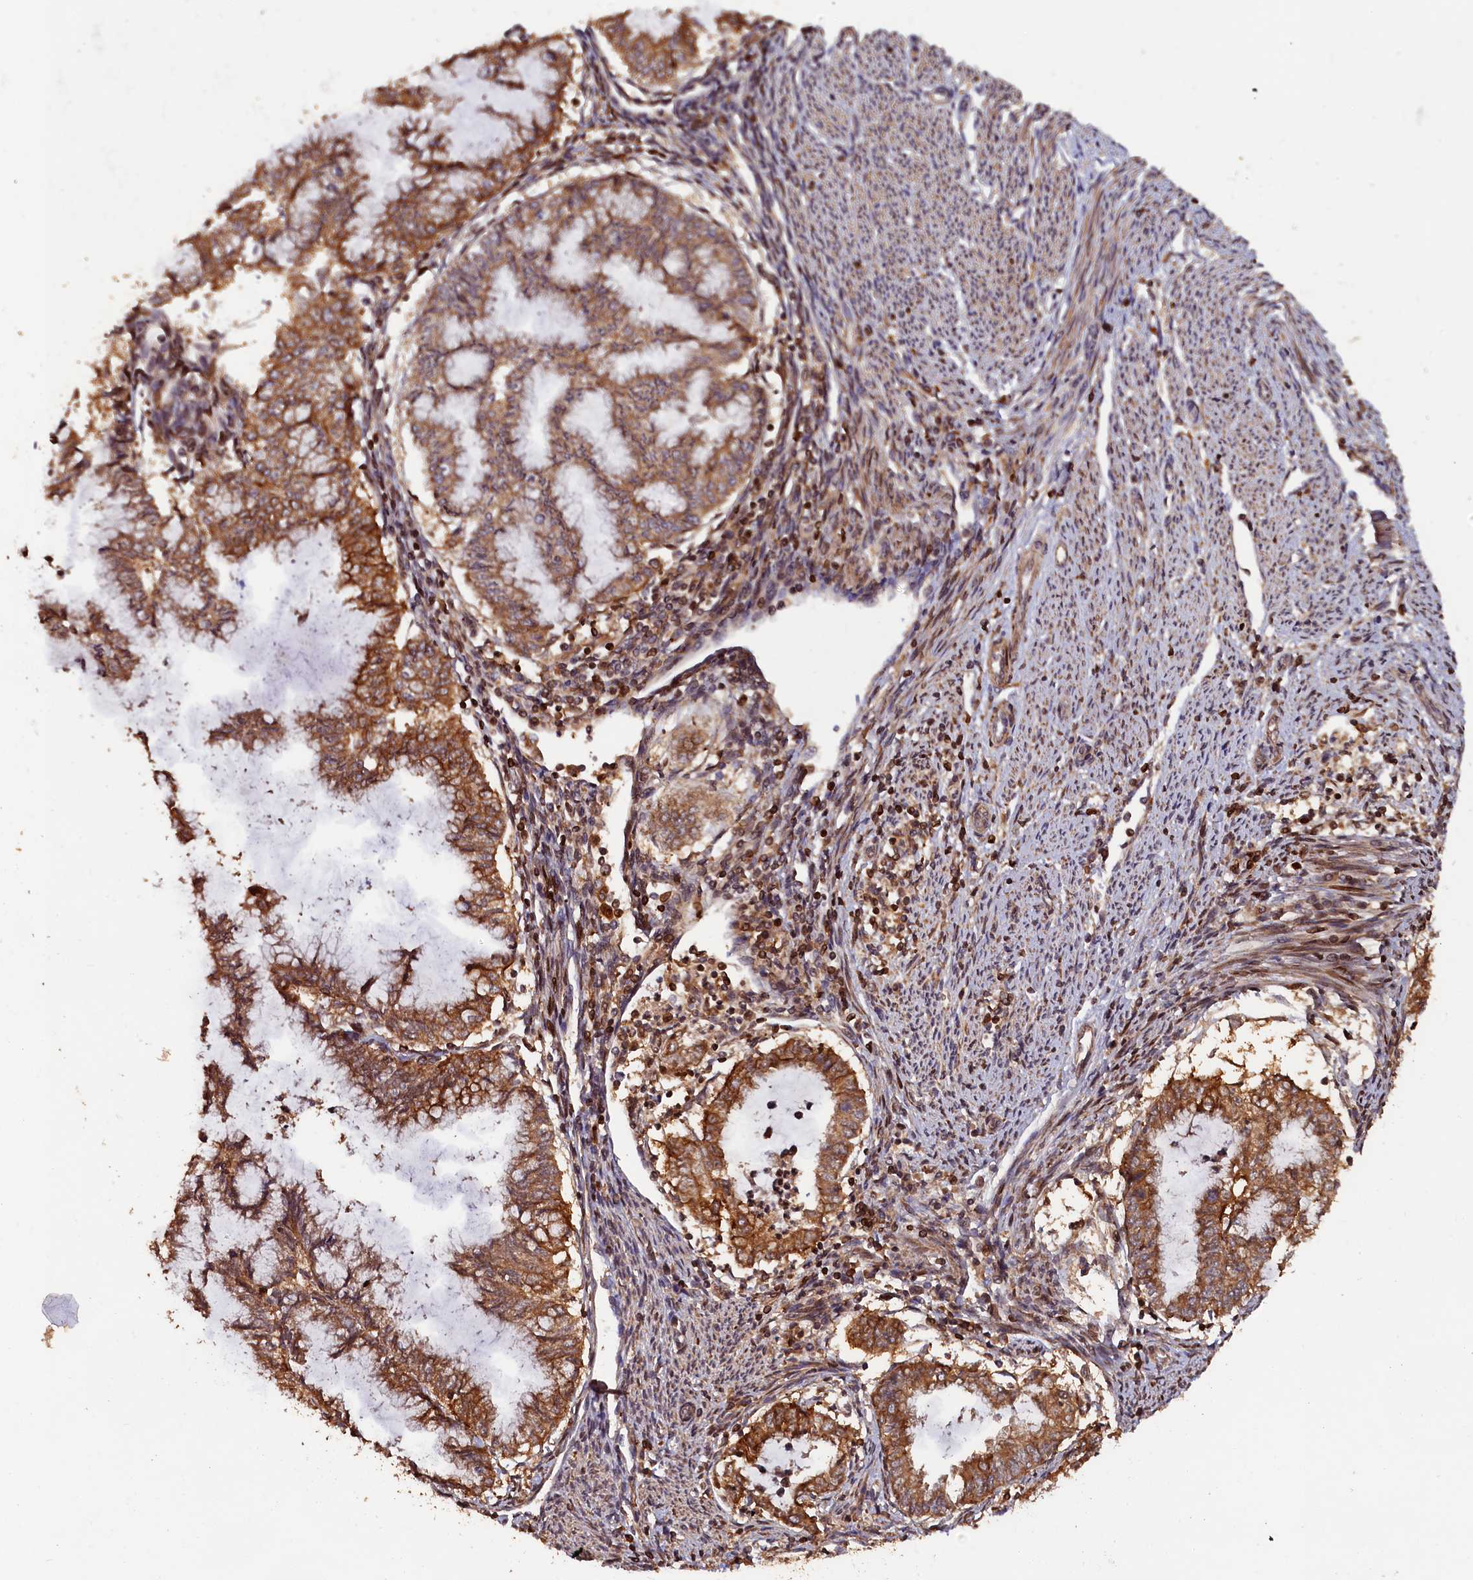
{"staining": {"intensity": "moderate", "quantity": ">75%", "location": "cytoplasmic/membranous"}, "tissue": "endometrial cancer", "cell_type": "Tumor cells", "image_type": "cancer", "snomed": [{"axis": "morphology", "description": "Adenocarcinoma, NOS"}, {"axis": "topography", "description": "Endometrium"}], "caption": "A medium amount of moderate cytoplasmic/membranous expression is present in about >75% of tumor cells in endometrial cancer tissue.", "gene": "HMOX2", "patient": {"sex": "female", "age": 79}}